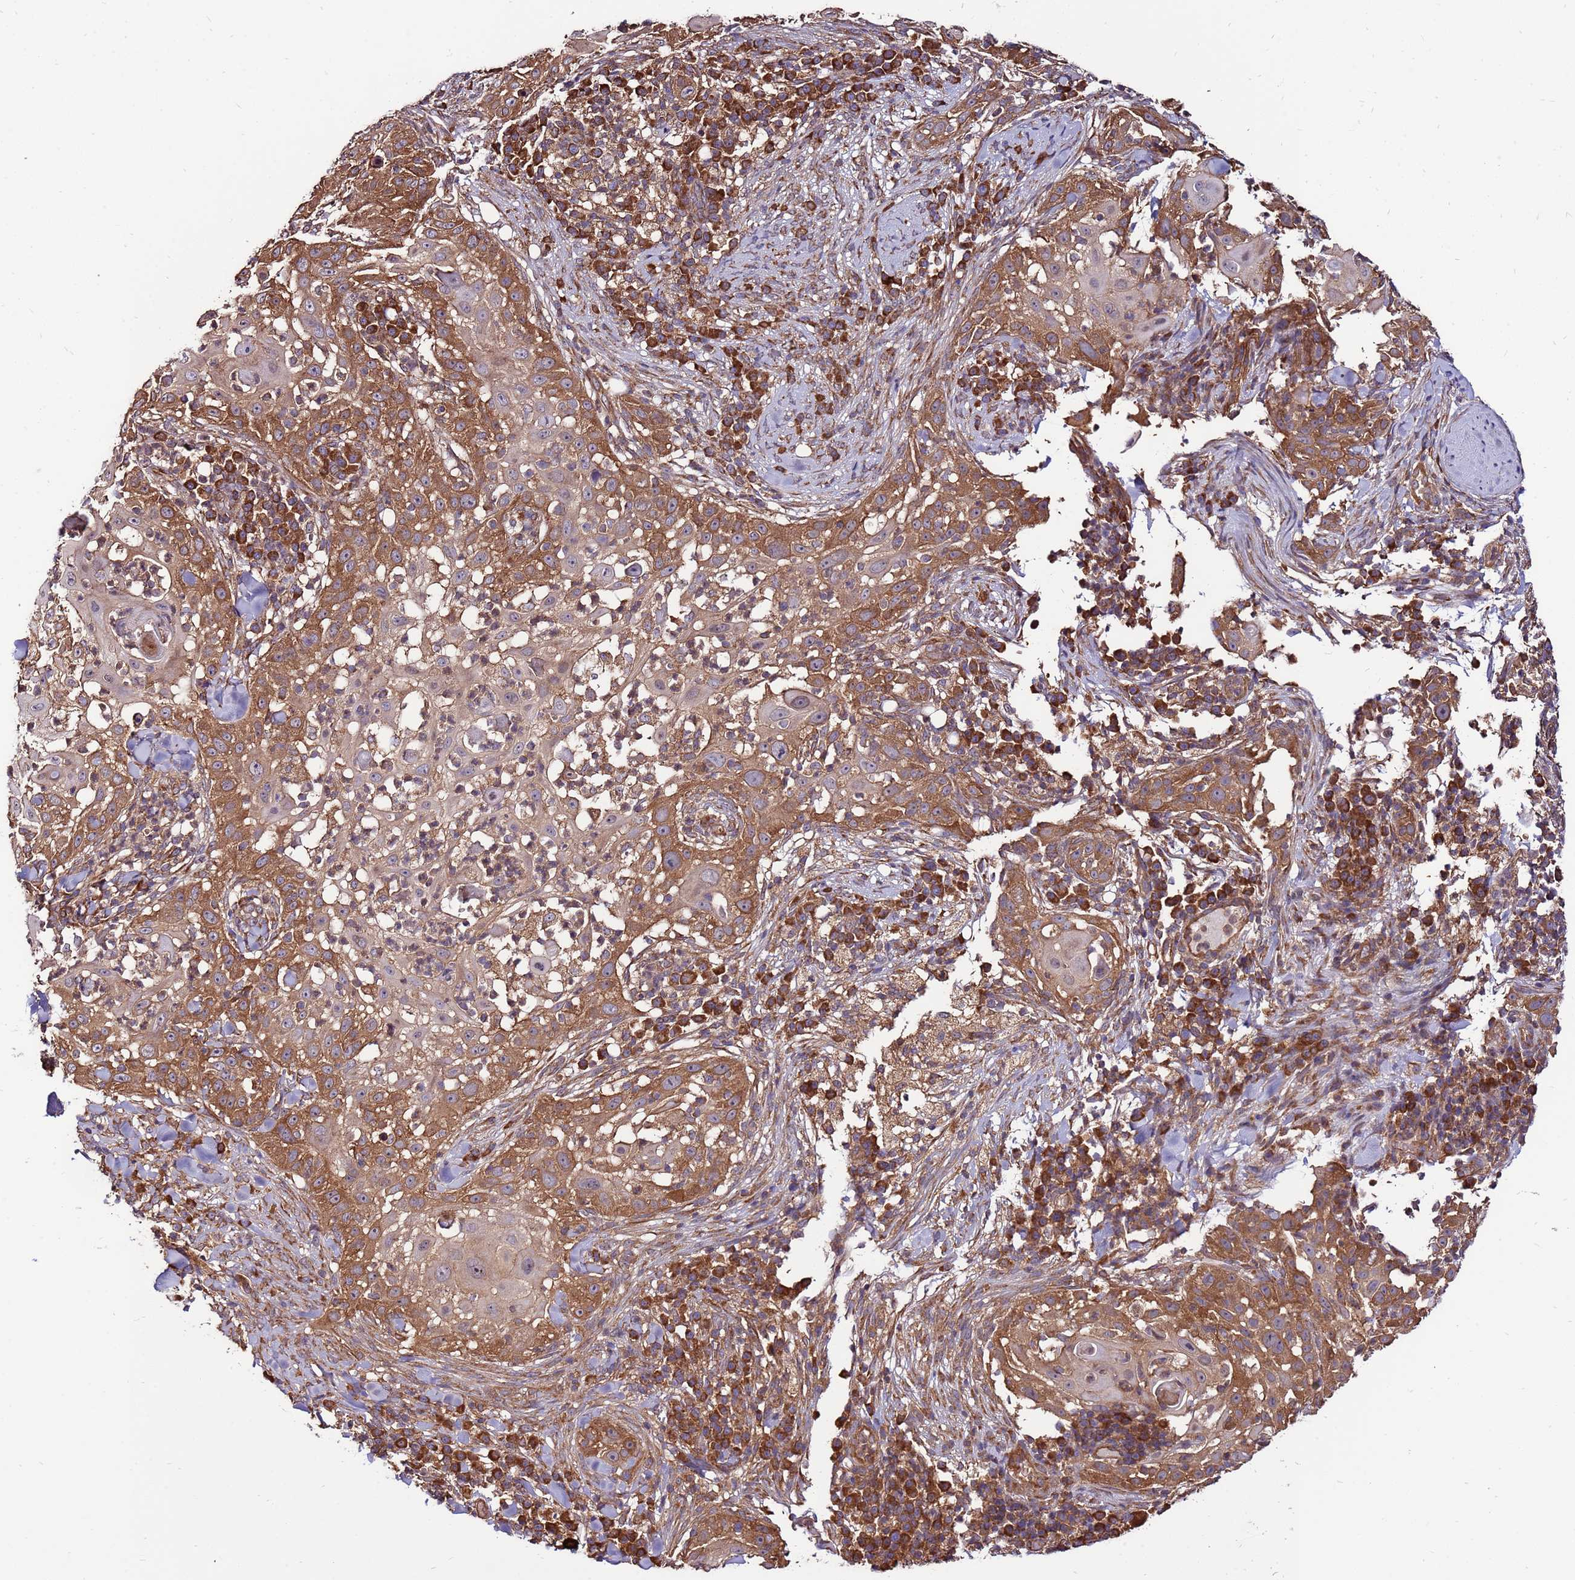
{"staining": {"intensity": "moderate", "quantity": ">75%", "location": "cytoplasmic/membranous"}, "tissue": "skin cancer", "cell_type": "Tumor cells", "image_type": "cancer", "snomed": [{"axis": "morphology", "description": "Squamous cell carcinoma, NOS"}, {"axis": "topography", "description": "Skin"}], "caption": "Skin squamous cell carcinoma tissue exhibits moderate cytoplasmic/membranous staining in approximately >75% of tumor cells", "gene": "SLC44A5", "patient": {"sex": "female", "age": 44}}